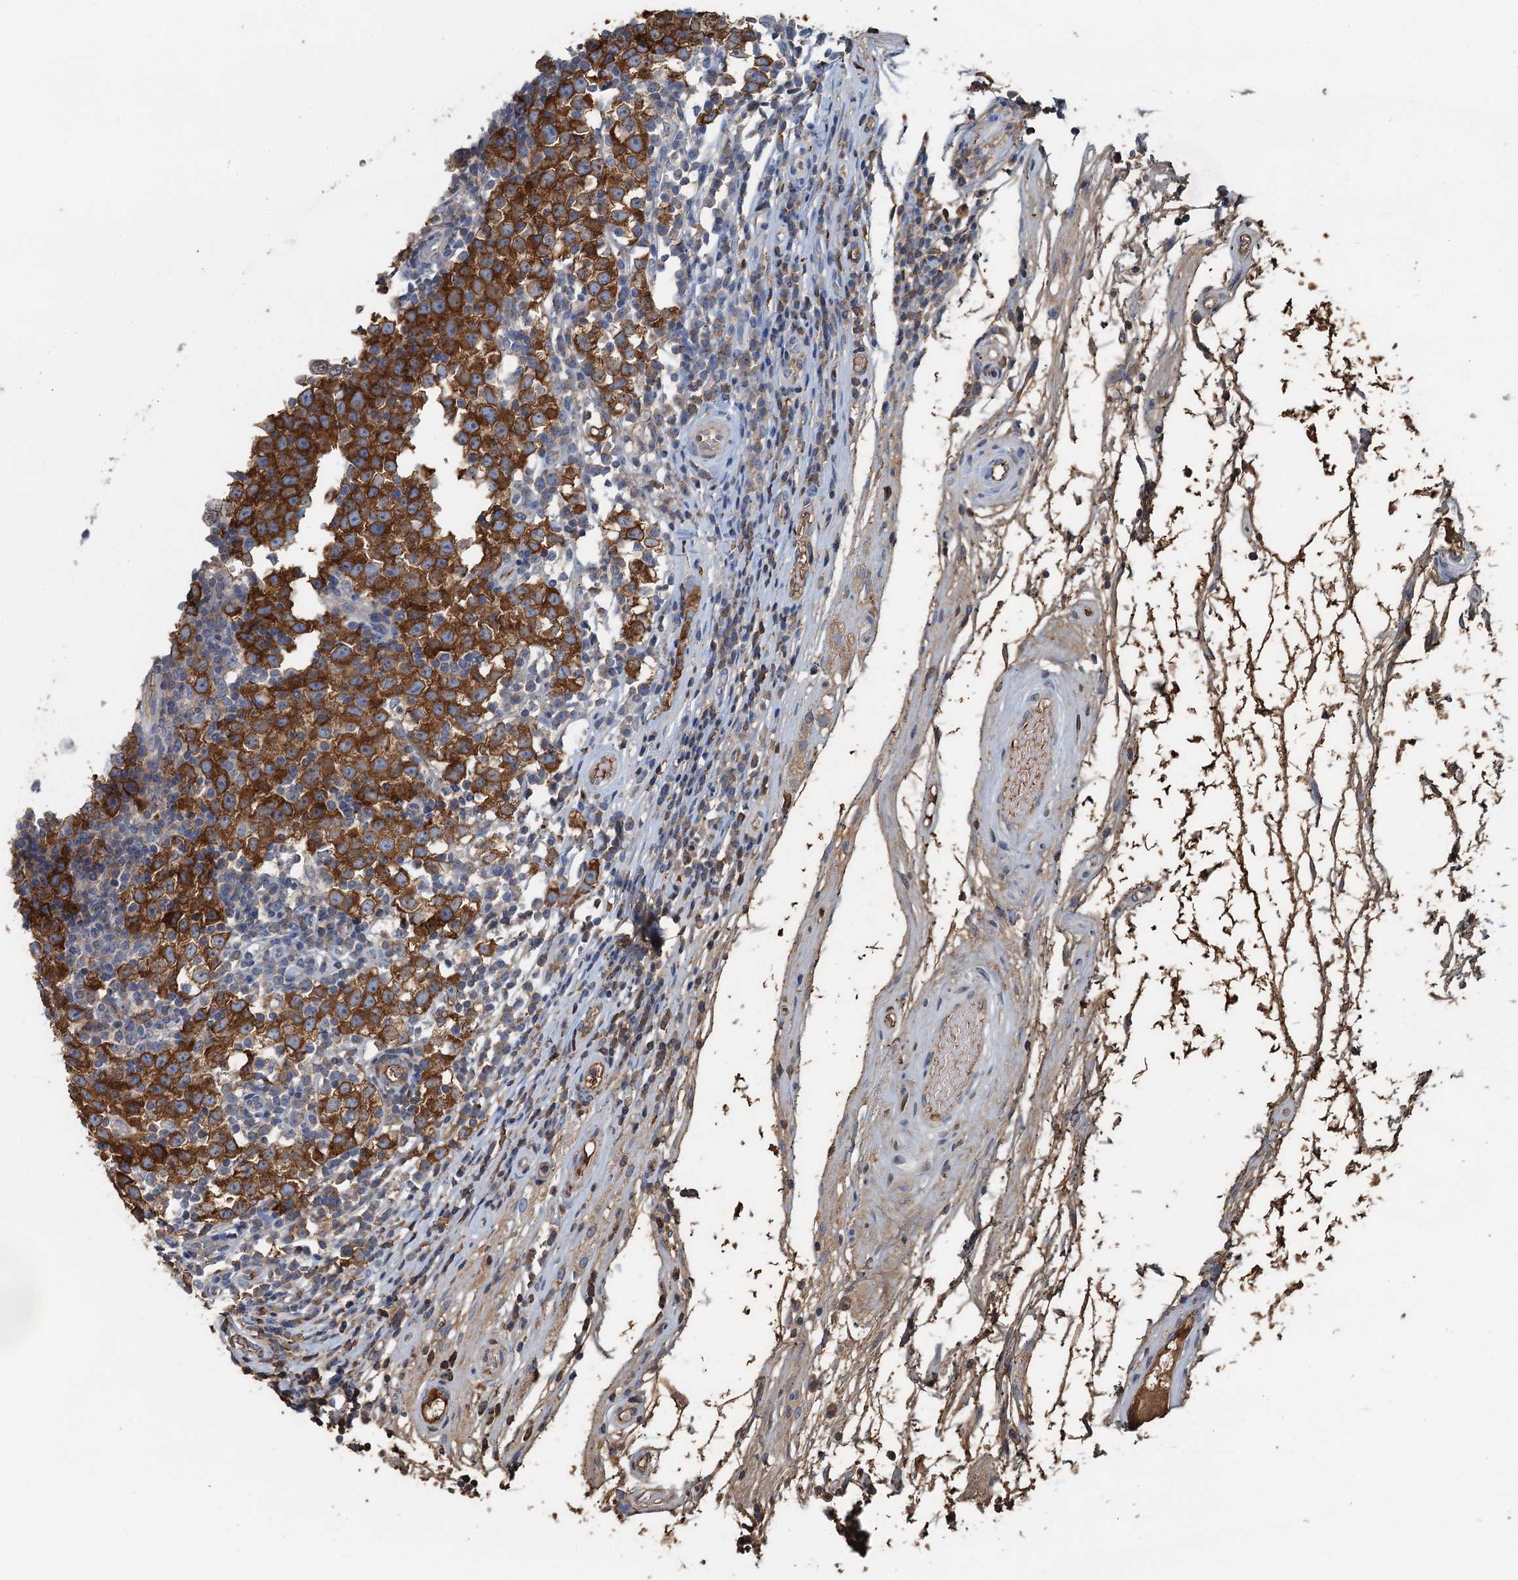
{"staining": {"intensity": "strong", "quantity": ">75%", "location": "cytoplasmic/membranous"}, "tissue": "testis cancer", "cell_type": "Tumor cells", "image_type": "cancer", "snomed": [{"axis": "morphology", "description": "Seminoma, NOS"}, {"axis": "topography", "description": "Testis"}], "caption": "Protein staining displays strong cytoplasmic/membranous positivity in about >75% of tumor cells in seminoma (testis).", "gene": "LSM14B", "patient": {"sex": "male", "age": 65}}